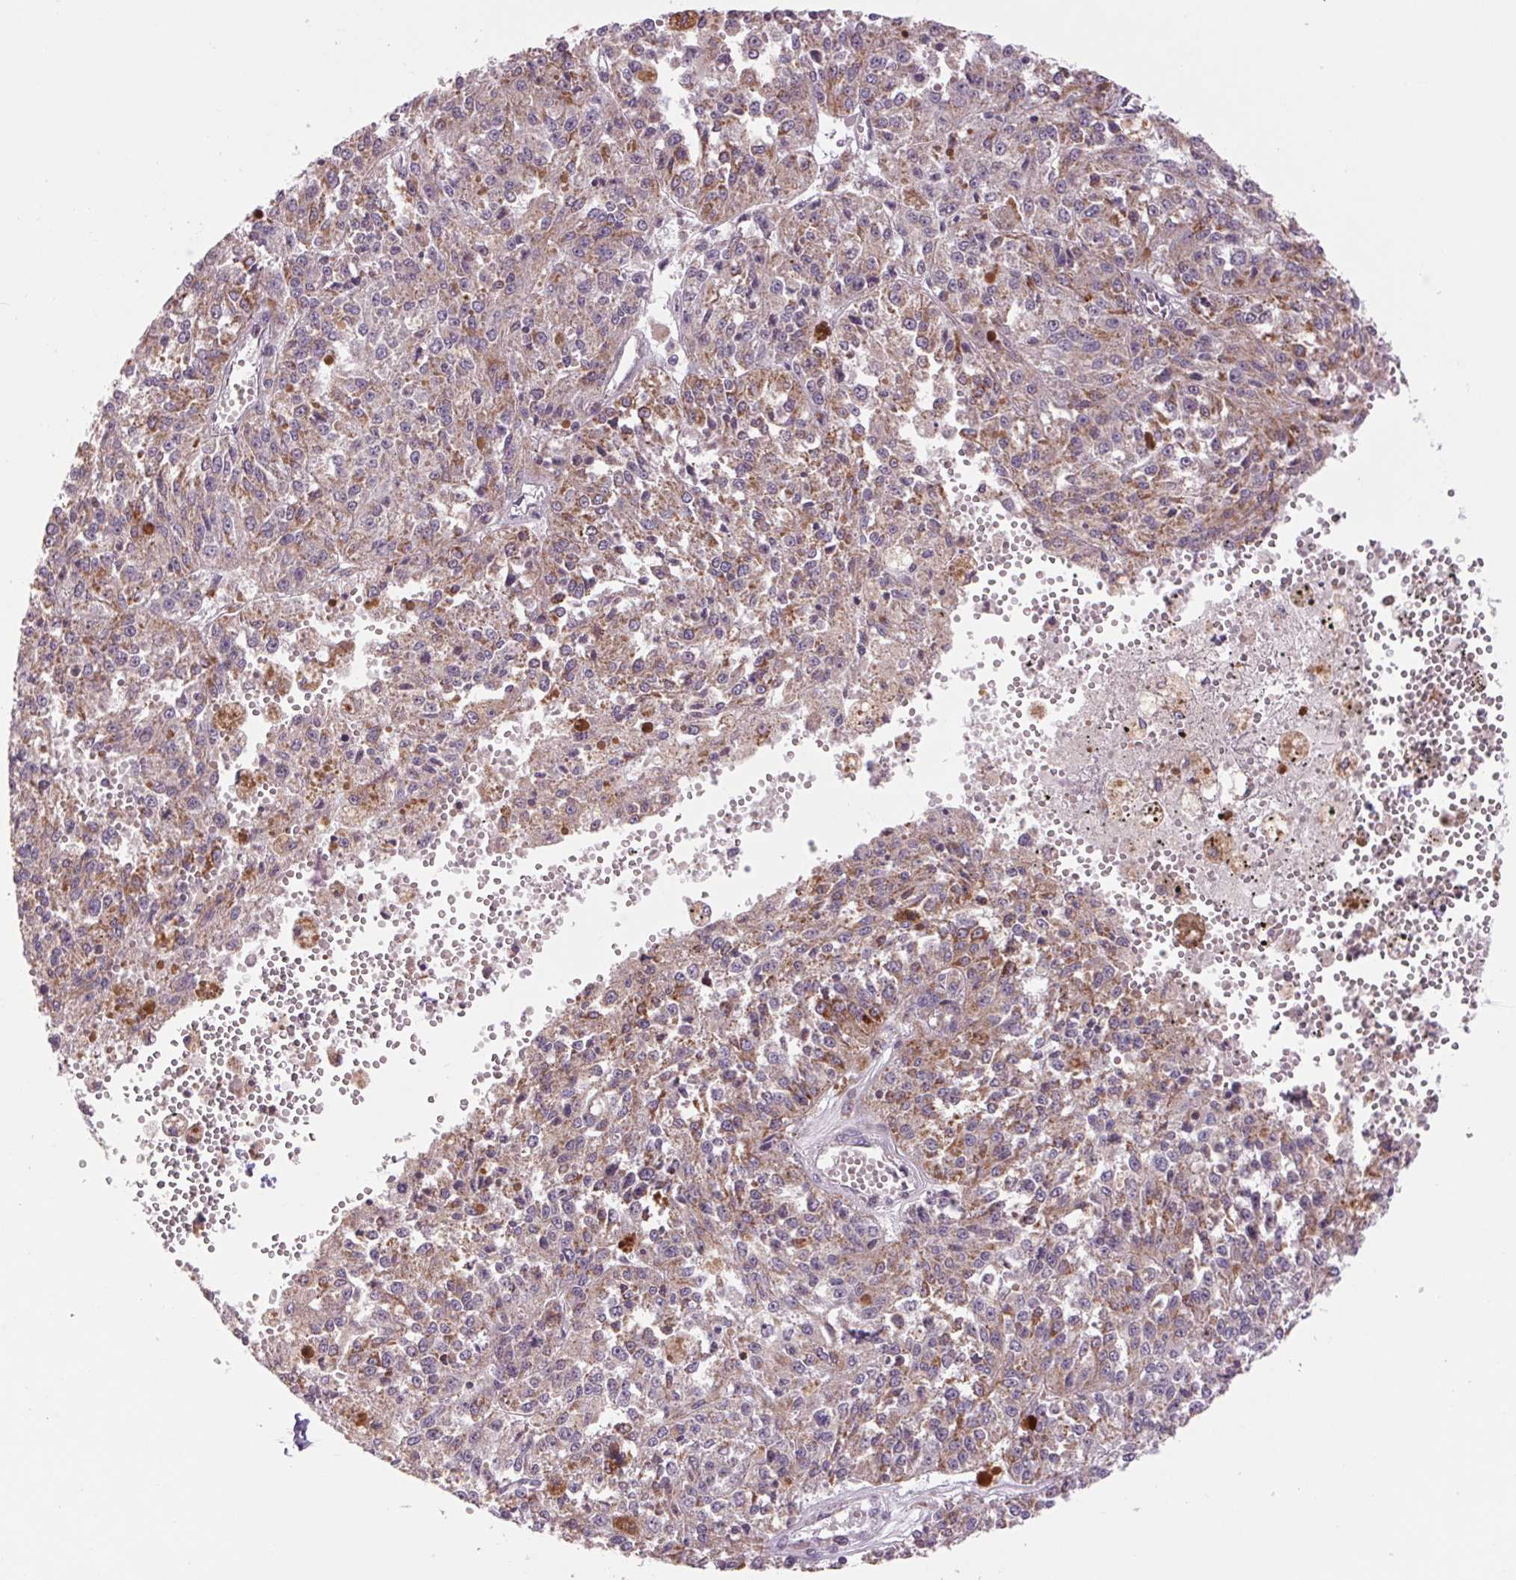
{"staining": {"intensity": "weak", "quantity": "25%-75%", "location": "cytoplasmic/membranous"}, "tissue": "melanoma", "cell_type": "Tumor cells", "image_type": "cancer", "snomed": [{"axis": "morphology", "description": "Malignant melanoma, Metastatic site"}, {"axis": "topography", "description": "Lymph node"}], "caption": "Tumor cells reveal low levels of weak cytoplasmic/membranous positivity in approximately 25%-75% of cells in human malignant melanoma (metastatic site).", "gene": "COX6A1", "patient": {"sex": "female", "age": 64}}